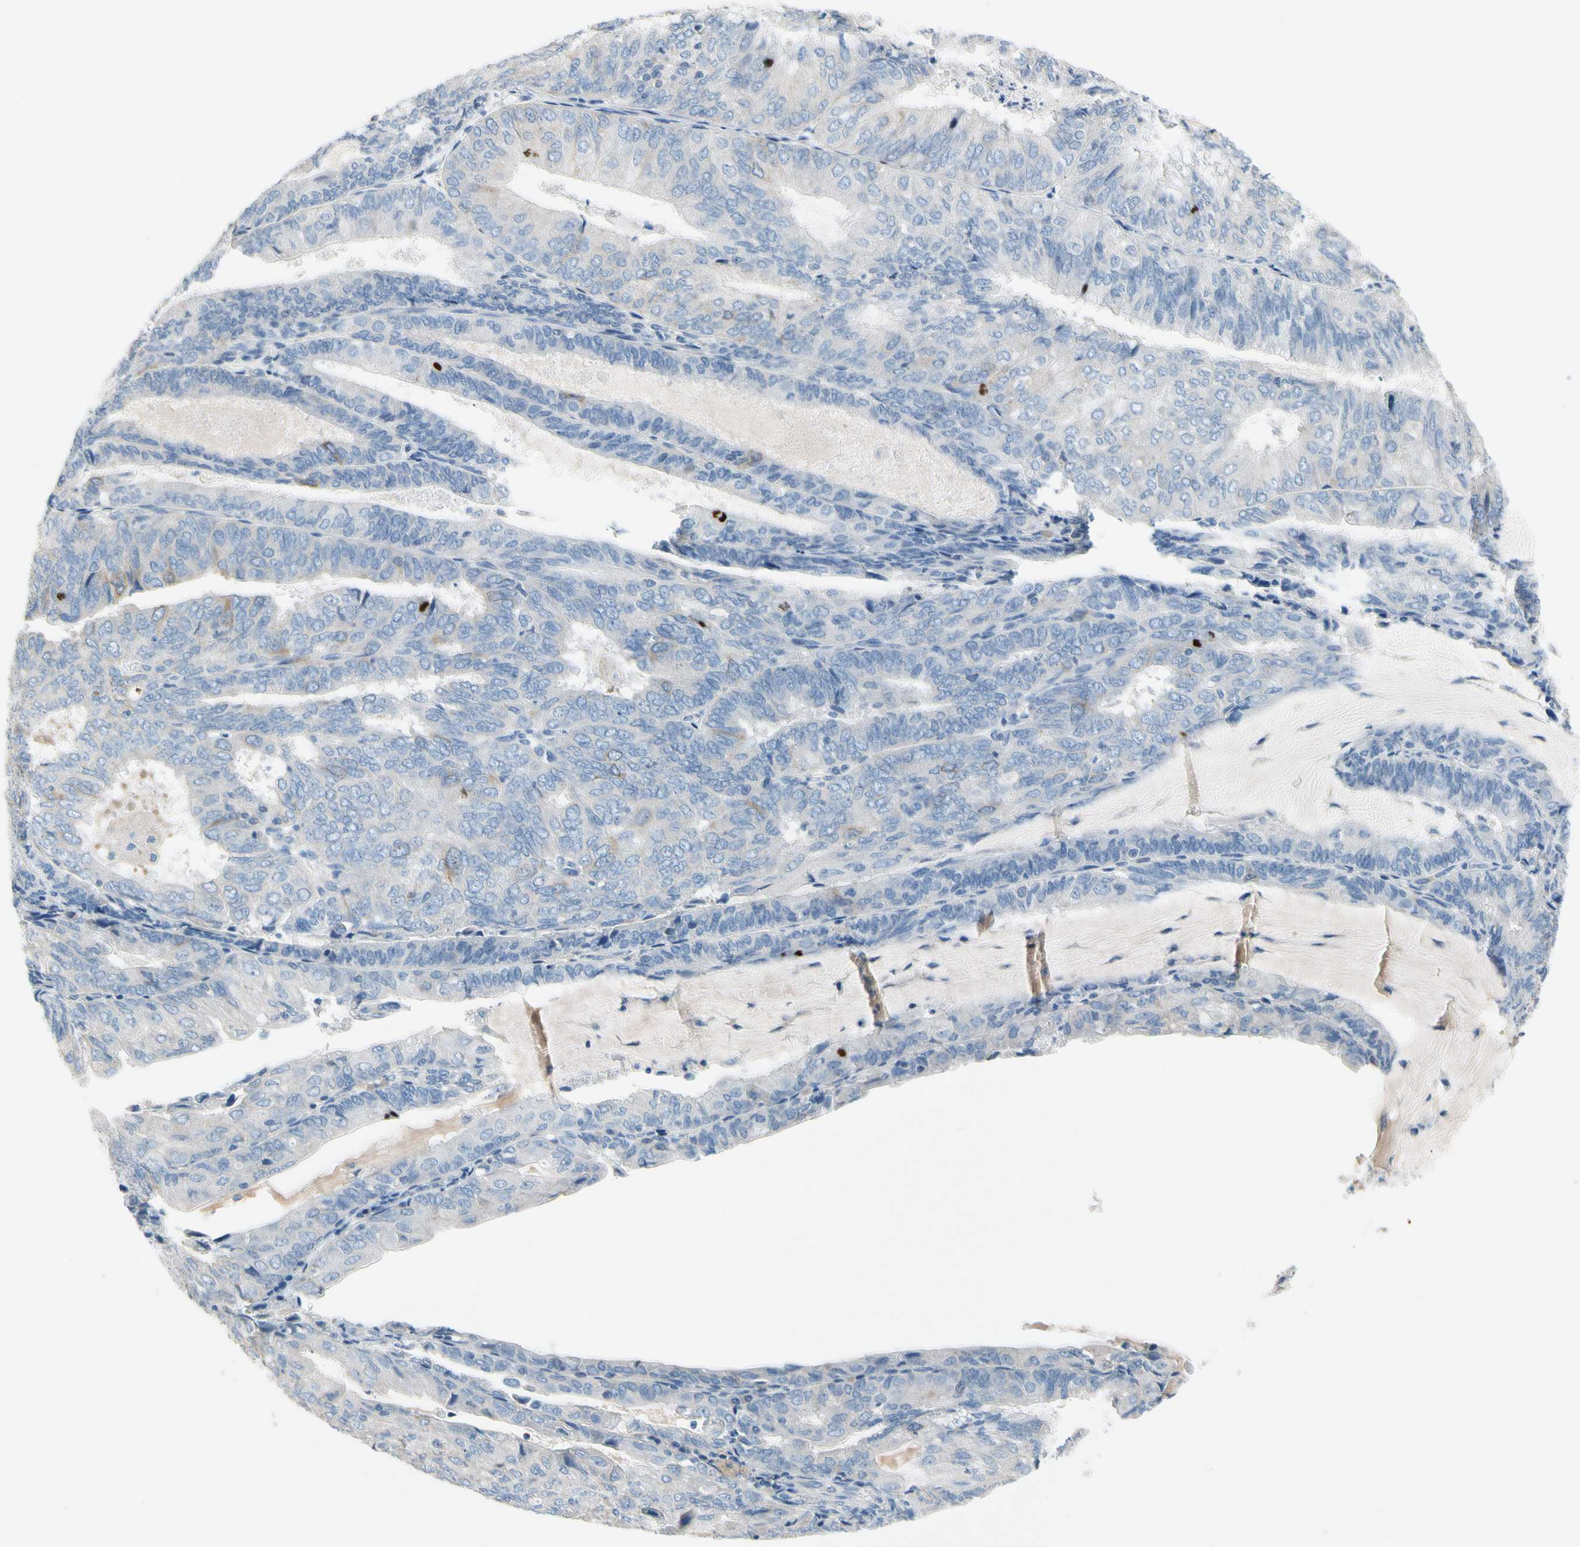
{"staining": {"intensity": "negative", "quantity": "none", "location": "none"}, "tissue": "endometrial cancer", "cell_type": "Tumor cells", "image_type": "cancer", "snomed": [{"axis": "morphology", "description": "Adenocarcinoma, NOS"}, {"axis": "topography", "description": "Endometrium"}], "caption": "This is an immunohistochemistry (IHC) histopathology image of human endometrial cancer (adenocarcinoma). There is no expression in tumor cells.", "gene": "CKAP2", "patient": {"sex": "female", "age": 81}}